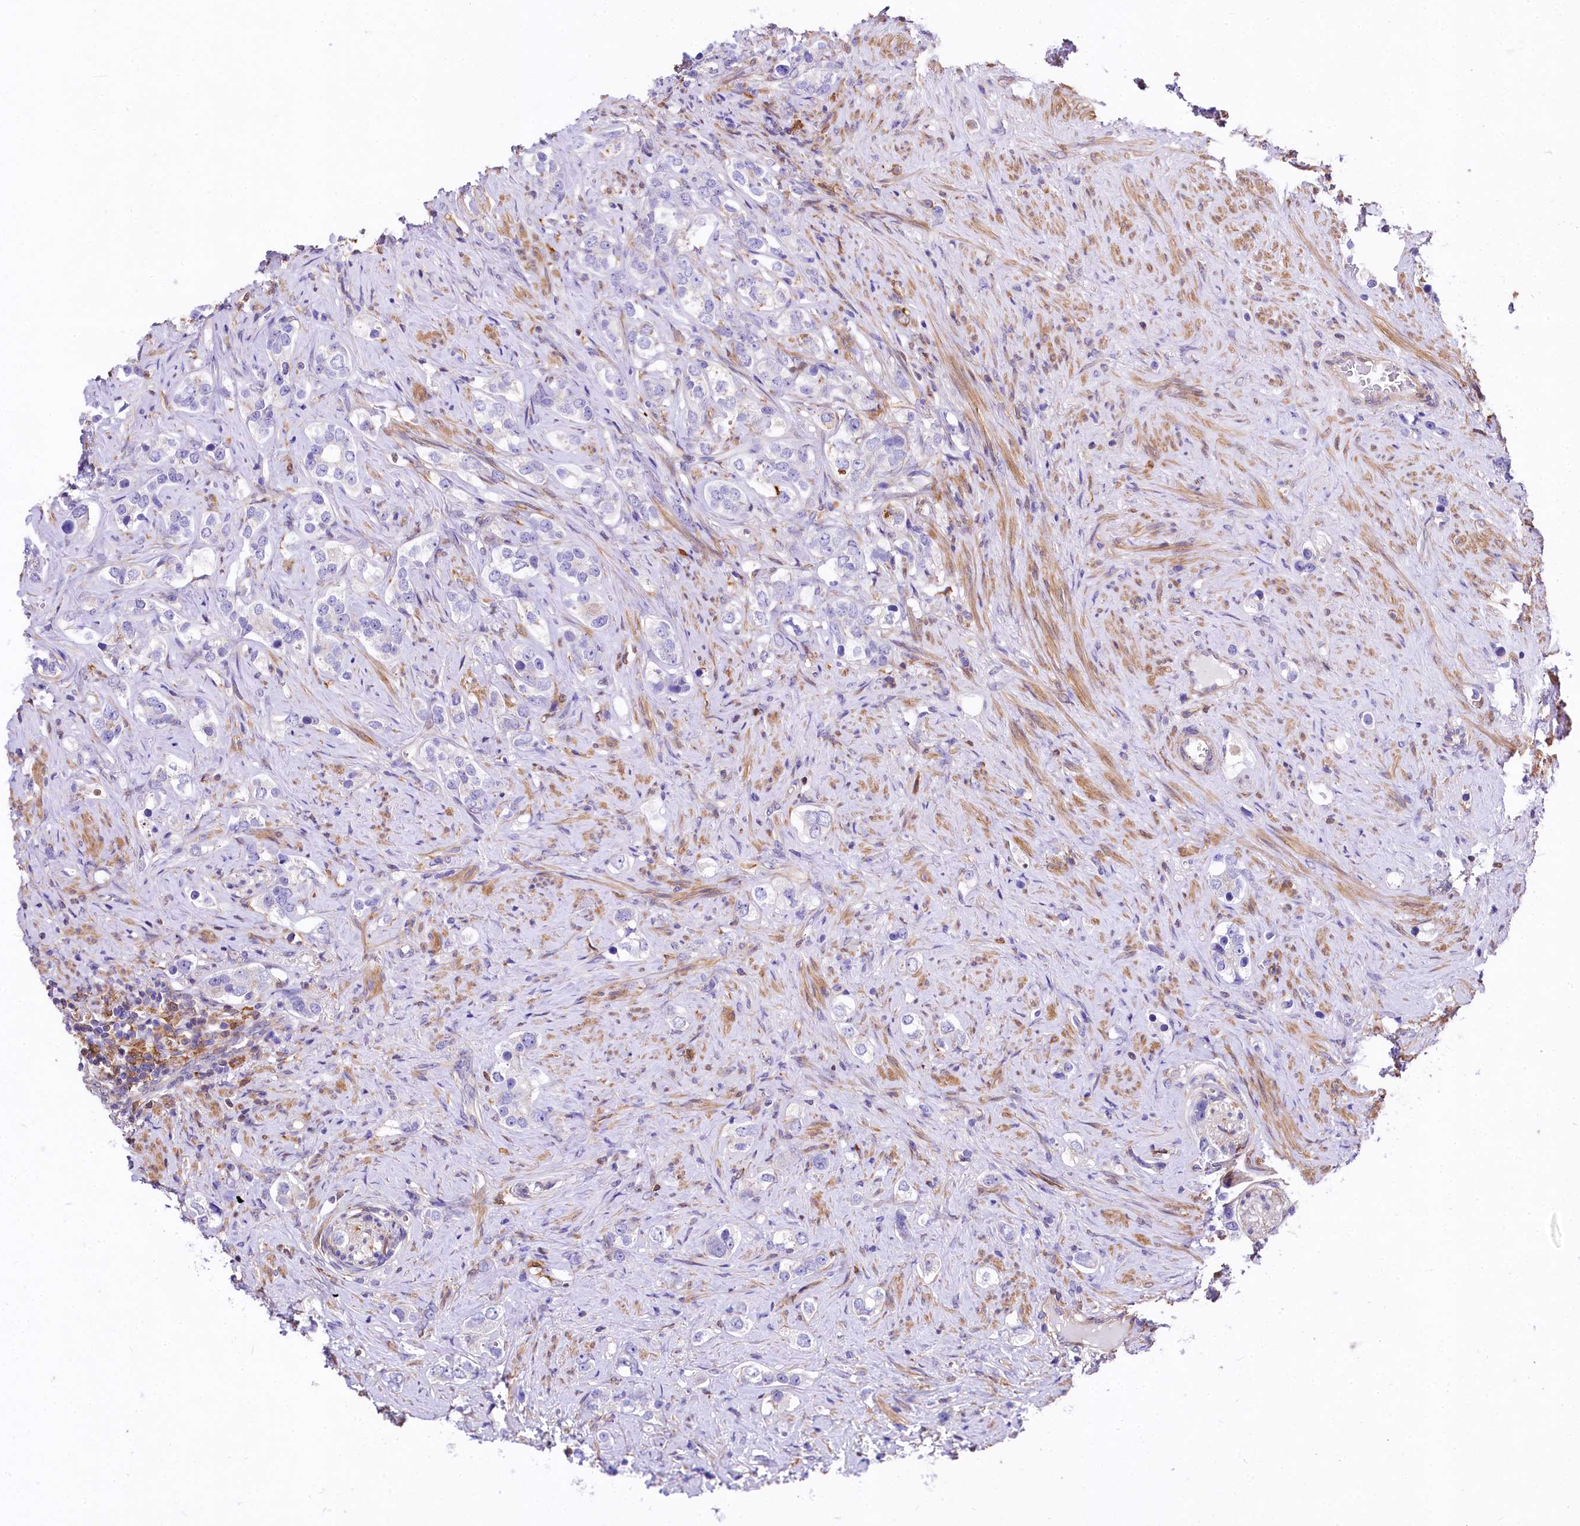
{"staining": {"intensity": "negative", "quantity": "none", "location": "none"}, "tissue": "prostate cancer", "cell_type": "Tumor cells", "image_type": "cancer", "snomed": [{"axis": "morphology", "description": "Adenocarcinoma, High grade"}, {"axis": "topography", "description": "Prostate"}], "caption": "Immunohistochemical staining of human prostate adenocarcinoma (high-grade) displays no significant staining in tumor cells.", "gene": "FCHSD2", "patient": {"sex": "male", "age": 63}}